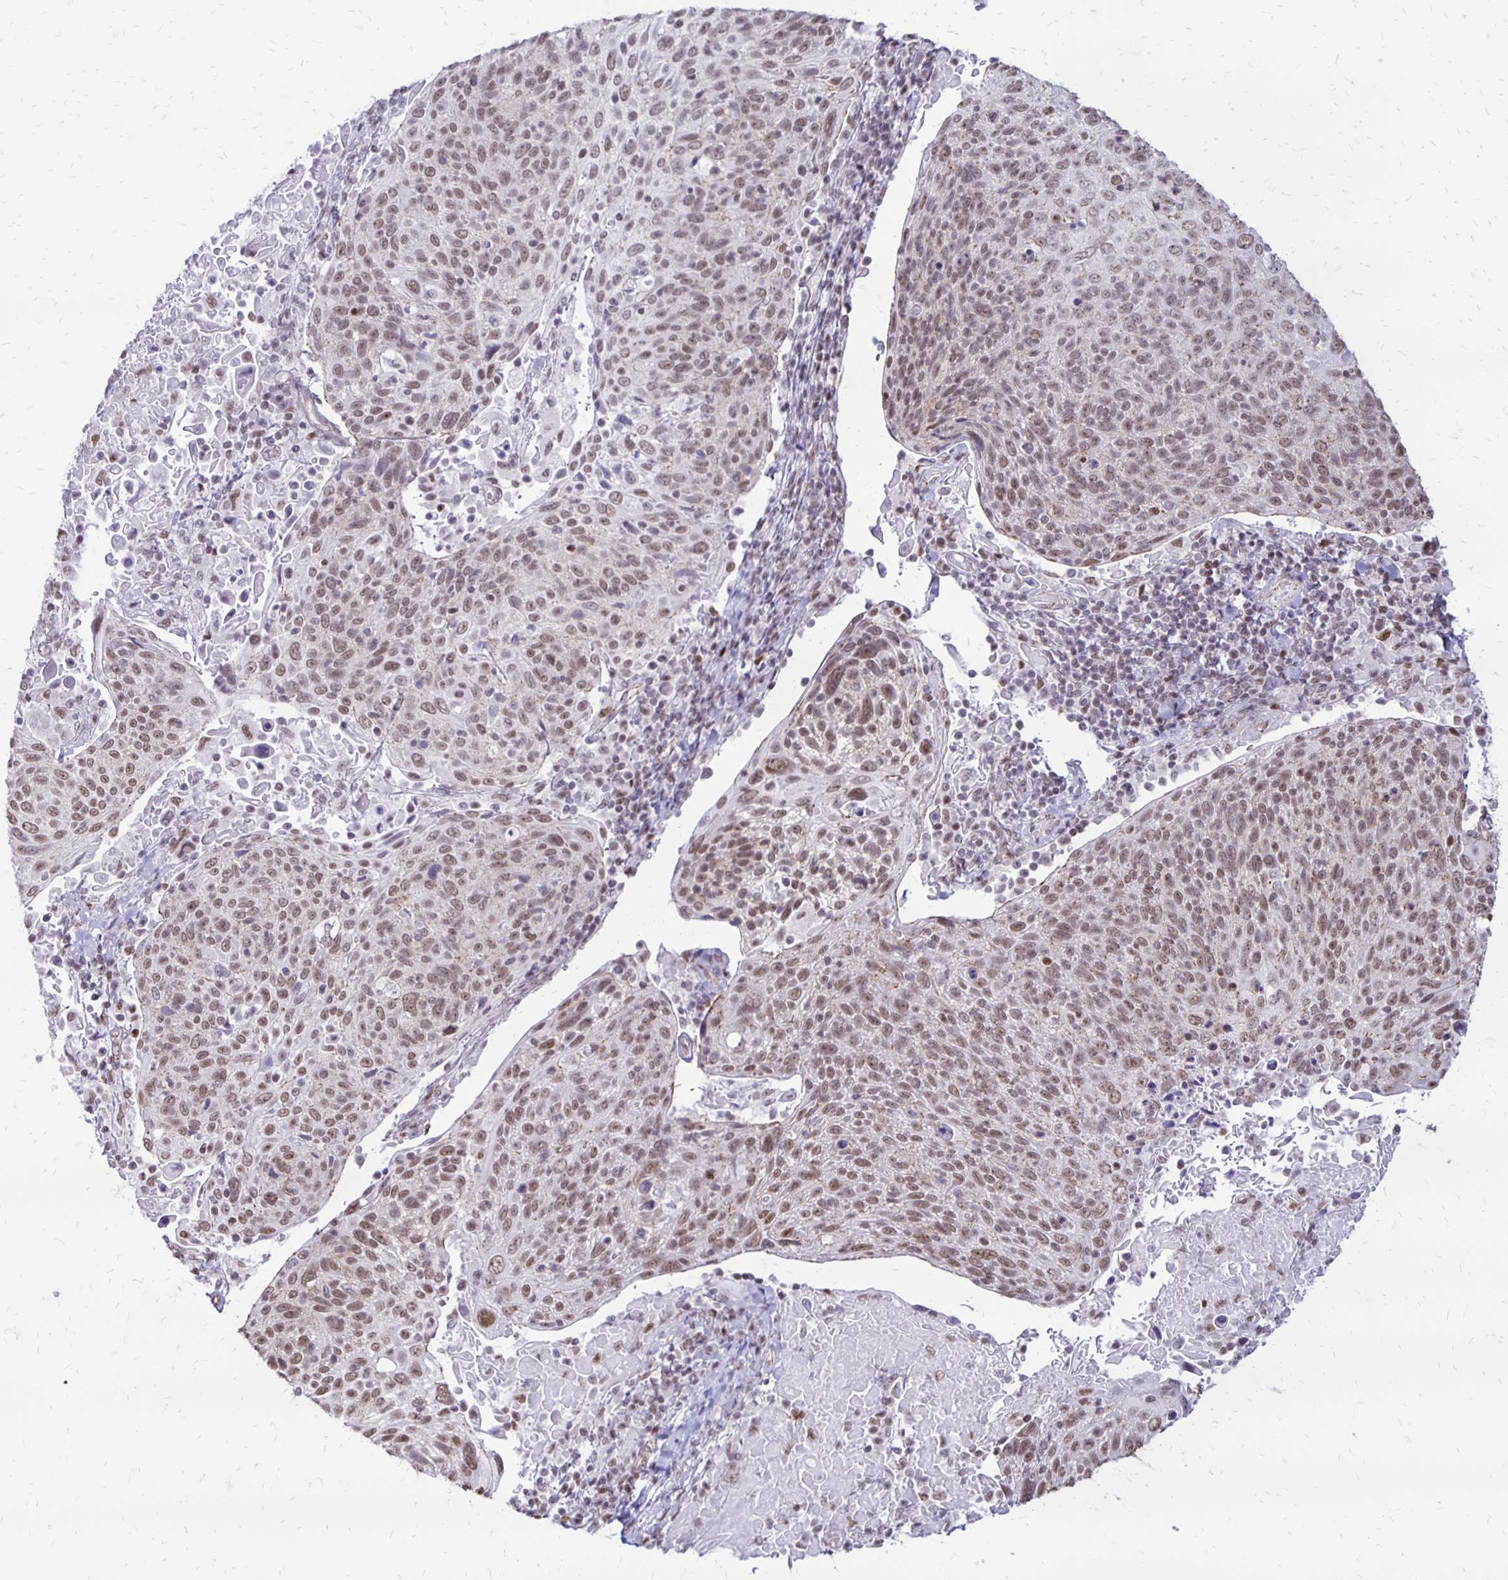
{"staining": {"intensity": "weak", "quantity": ">75%", "location": "nuclear"}, "tissue": "cervical cancer", "cell_type": "Tumor cells", "image_type": "cancer", "snomed": [{"axis": "morphology", "description": "Squamous cell carcinoma, NOS"}, {"axis": "topography", "description": "Cervix"}], "caption": "This micrograph displays immunohistochemistry (IHC) staining of squamous cell carcinoma (cervical), with low weak nuclear positivity in about >75% of tumor cells.", "gene": "DDB2", "patient": {"sex": "female", "age": 61}}